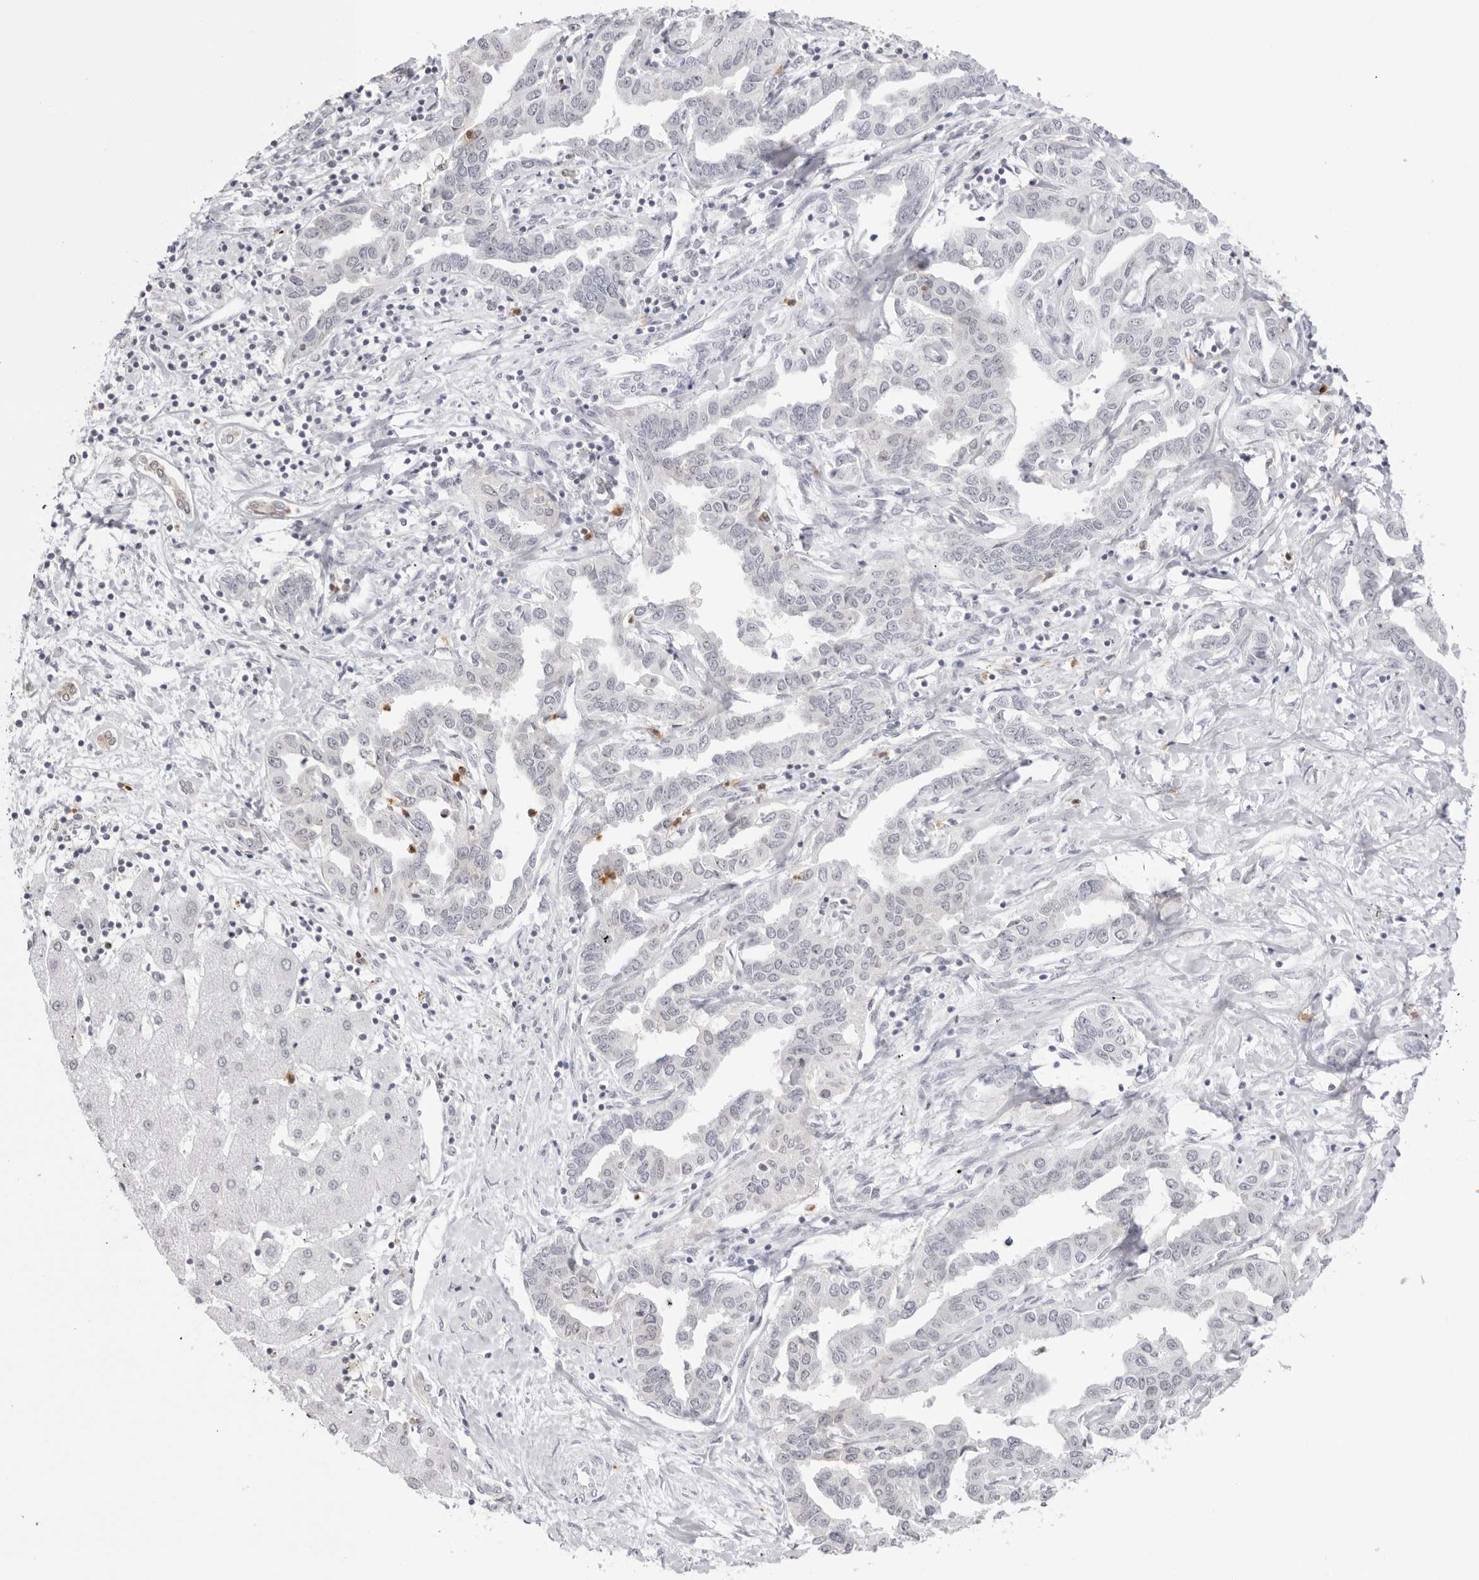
{"staining": {"intensity": "negative", "quantity": "none", "location": "none"}, "tissue": "liver cancer", "cell_type": "Tumor cells", "image_type": "cancer", "snomed": [{"axis": "morphology", "description": "Cholangiocarcinoma"}, {"axis": "topography", "description": "Liver"}], "caption": "Immunohistochemical staining of liver cancer shows no significant staining in tumor cells.", "gene": "RNF146", "patient": {"sex": "male", "age": 59}}